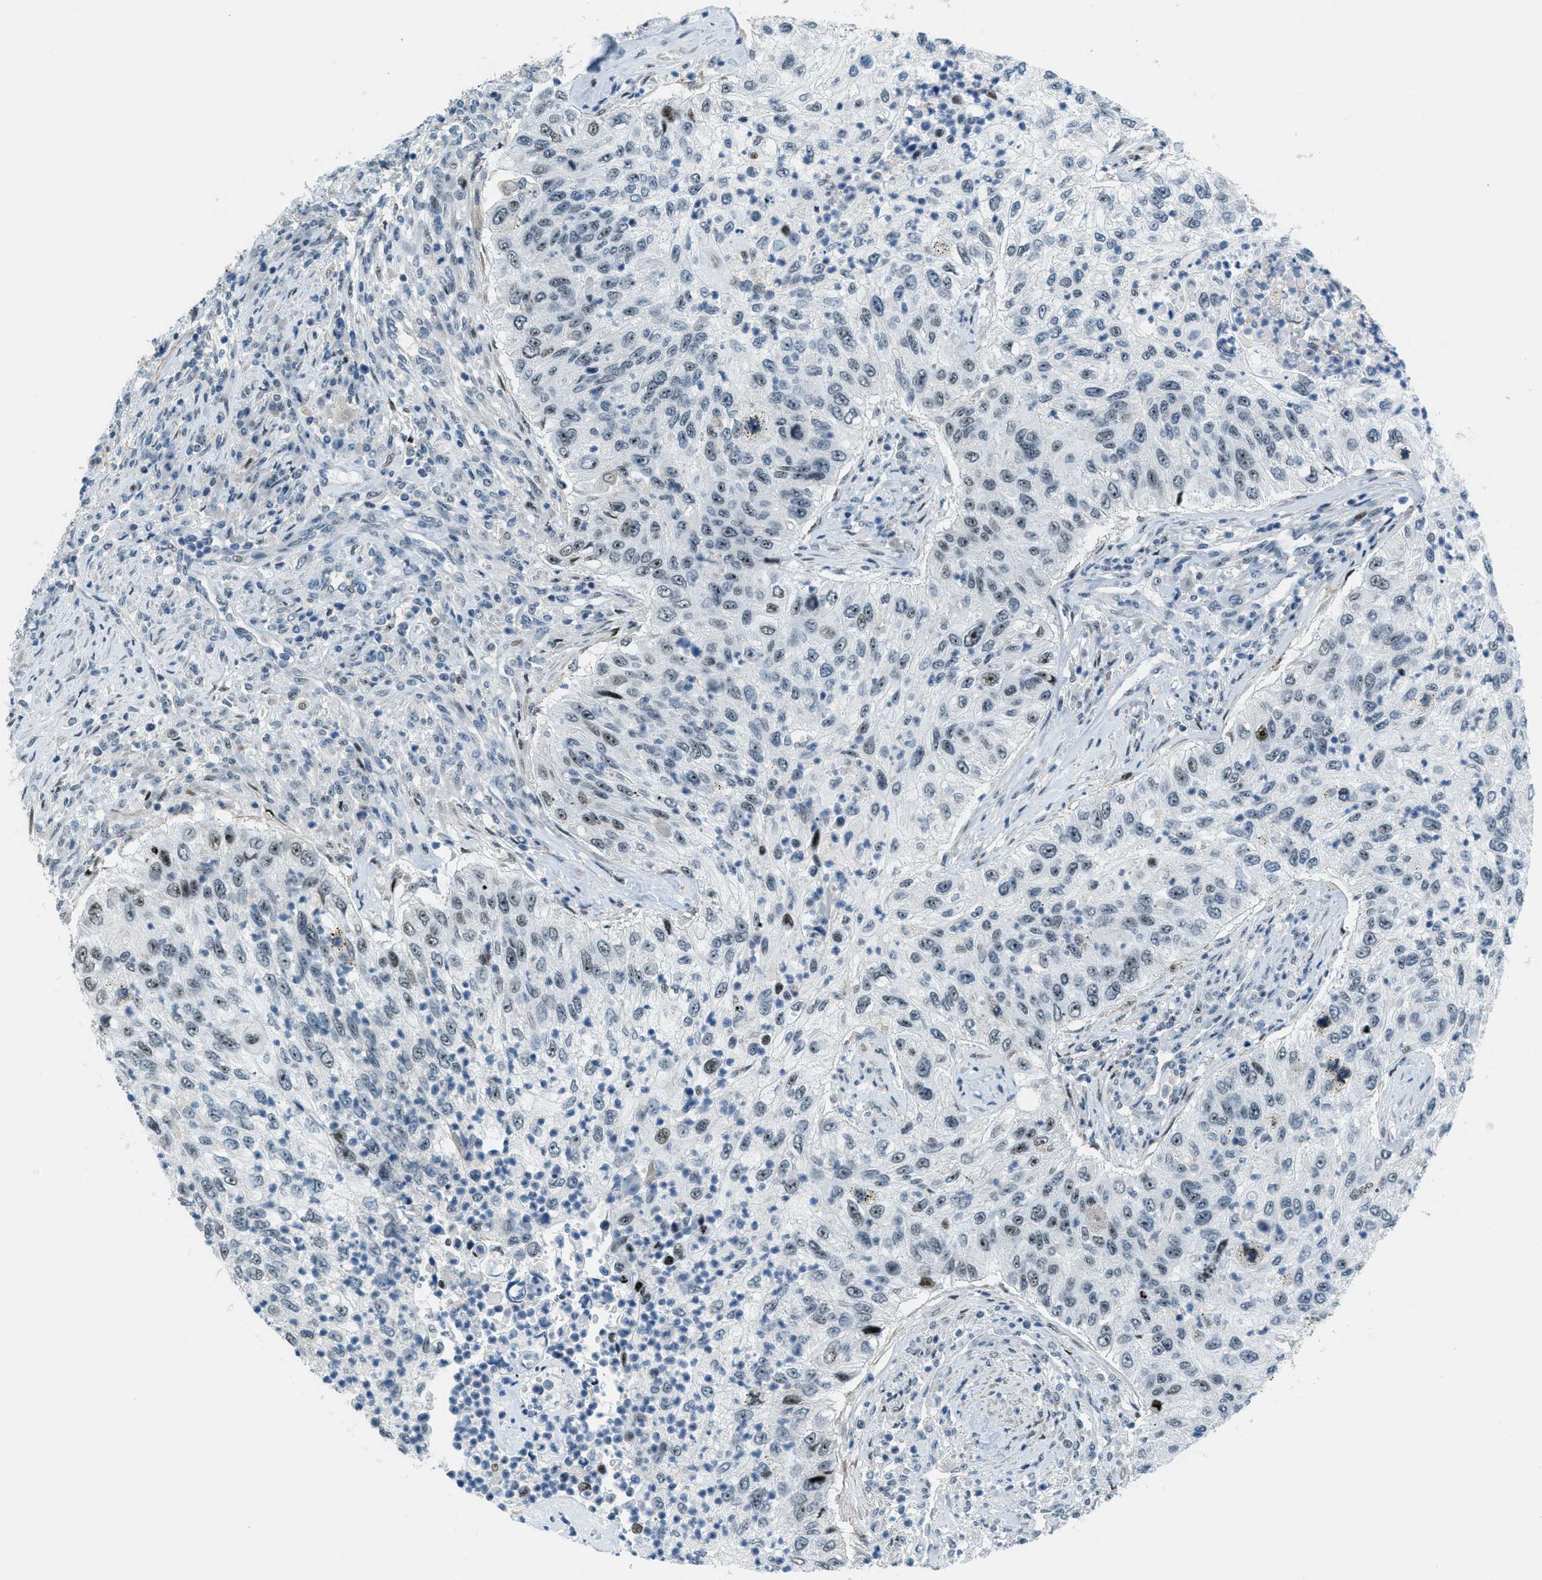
{"staining": {"intensity": "negative", "quantity": "none", "location": "none"}, "tissue": "urothelial cancer", "cell_type": "Tumor cells", "image_type": "cancer", "snomed": [{"axis": "morphology", "description": "Urothelial carcinoma, High grade"}, {"axis": "topography", "description": "Urinary bladder"}], "caption": "IHC micrograph of urothelial carcinoma (high-grade) stained for a protein (brown), which shows no staining in tumor cells.", "gene": "ZDHHC23", "patient": {"sex": "female", "age": 60}}